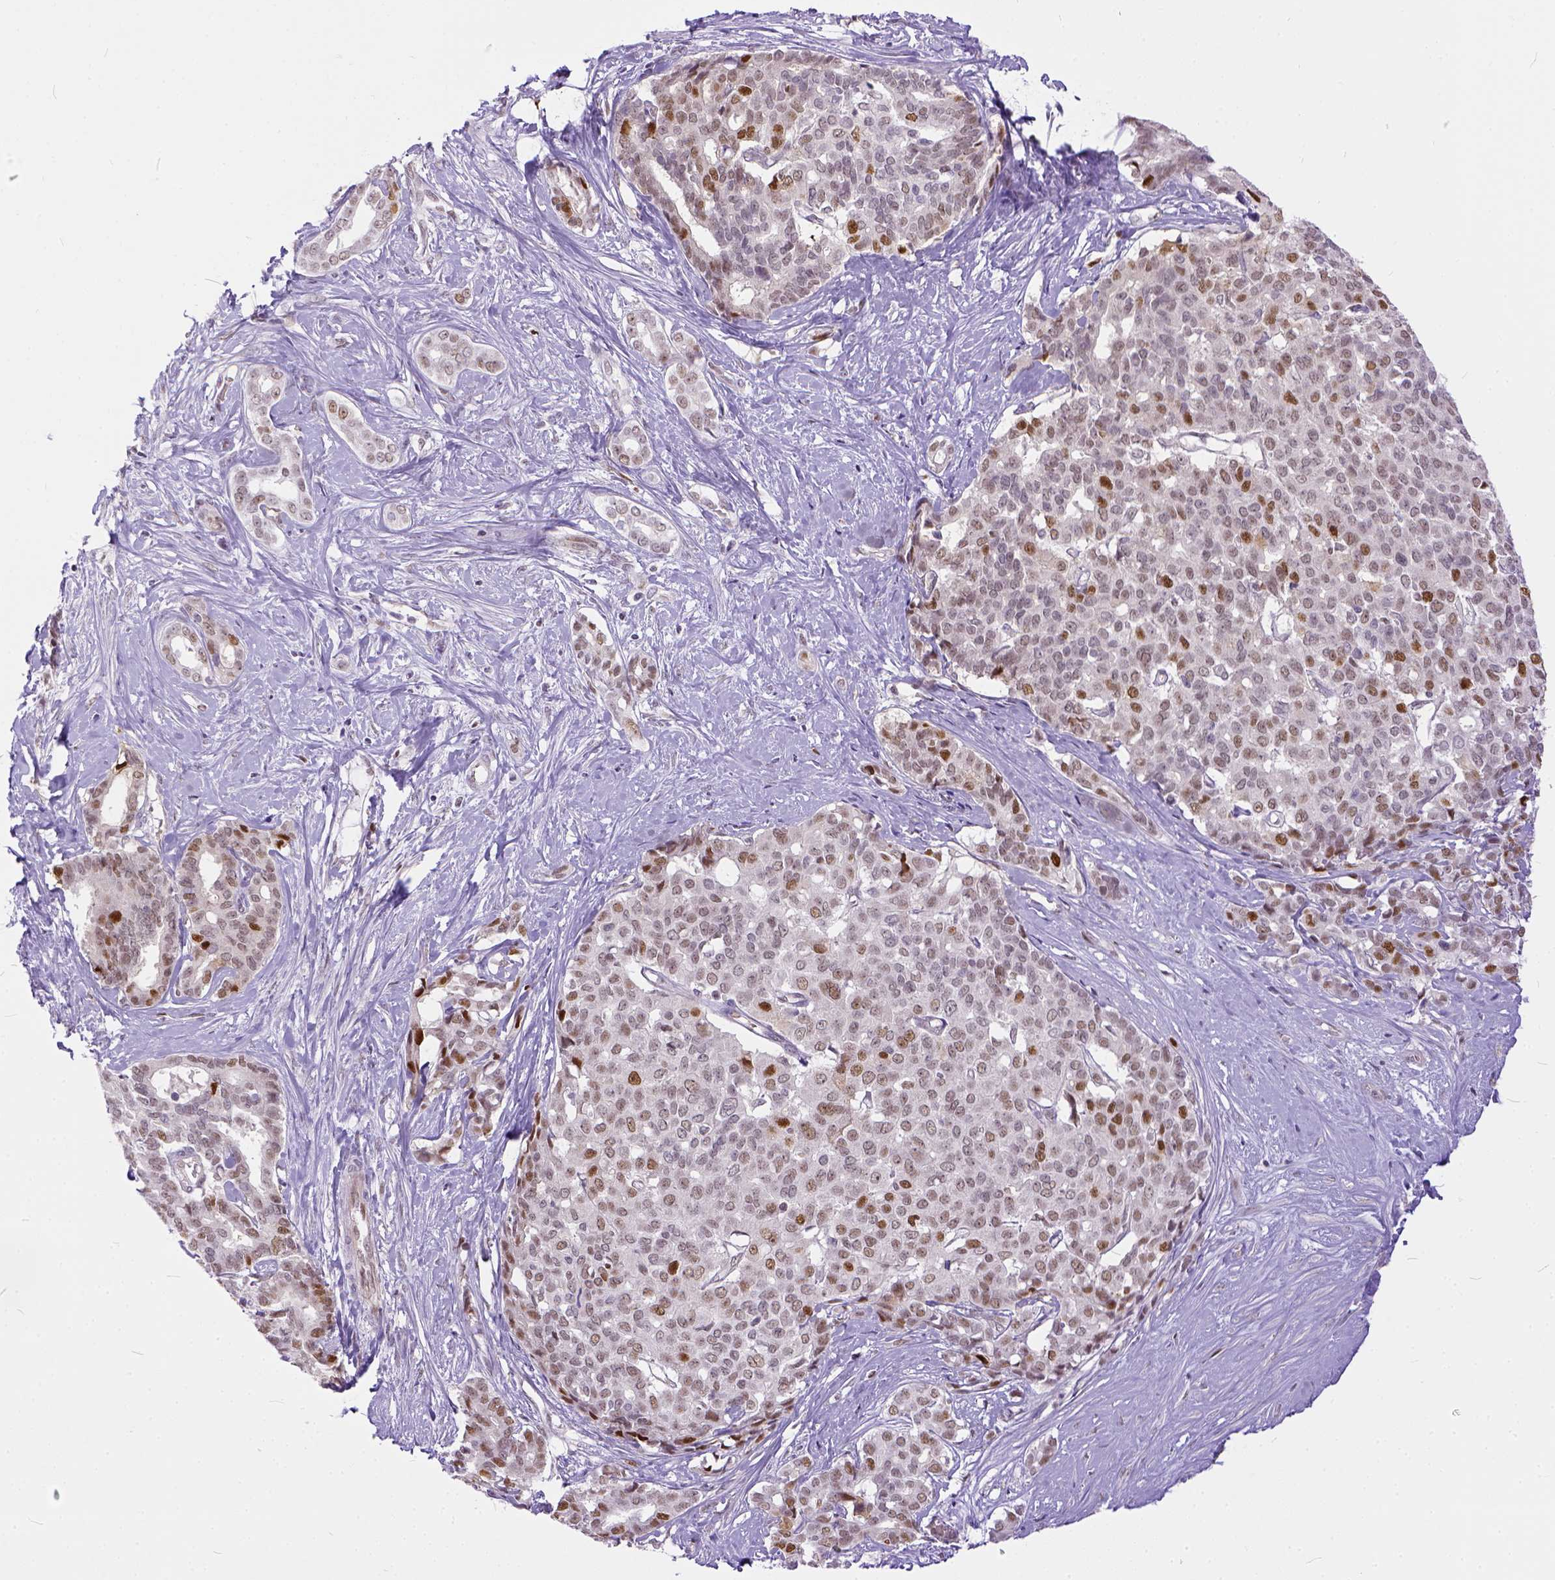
{"staining": {"intensity": "moderate", "quantity": "25%-75%", "location": "nuclear"}, "tissue": "liver cancer", "cell_type": "Tumor cells", "image_type": "cancer", "snomed": [{"axis": "morphology", "description": "Cholangiocarcinoma"}, {"axis": "topography", "description": "Liver"}], "caption": "Protein analysis of liver cholangiocarcinoma tissue reveals moderate nuclear expression in approximately 25%-75% of tumor cells.", "gene": "ERCC1", "patient": {"sex": "female", "age": 47}}